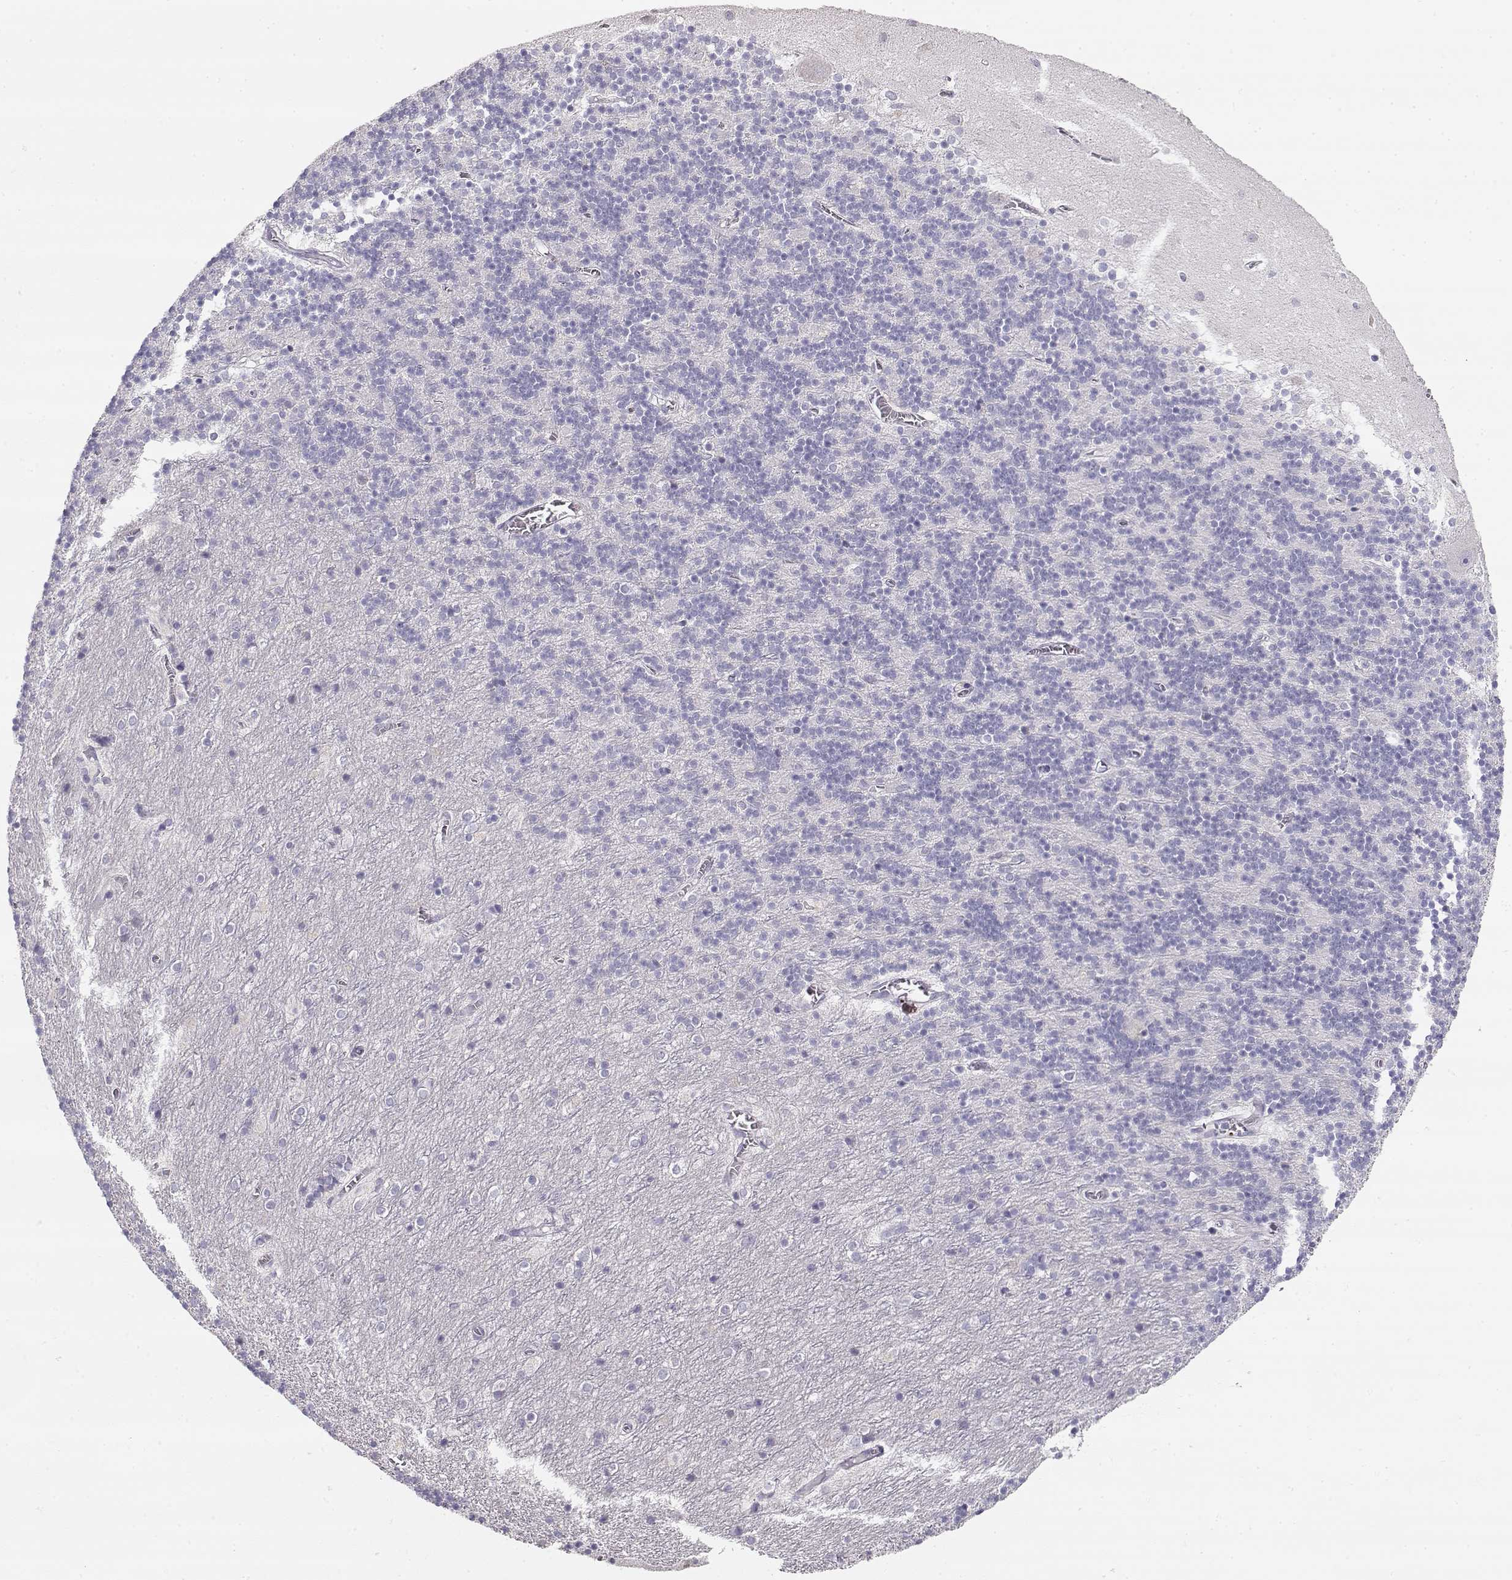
{"staining": {"intensity": "negative", "quantity": "none", "location": "none"}, "tissue": "cerebellum", "cell_type": "Cells in granular layer", "image_type": "normal", "snomed": [{"axis": "morphology", "description": "Normal tissue, NOS"}, {"axis": "topography", "description": "Cerebellum"}], "caption": "The micrograph reveals no staining of cells in granular layer in unremarkable cerebellum.", "gene": "GLIPR1L2", "patient": {"sex": "male", "age": 70}}